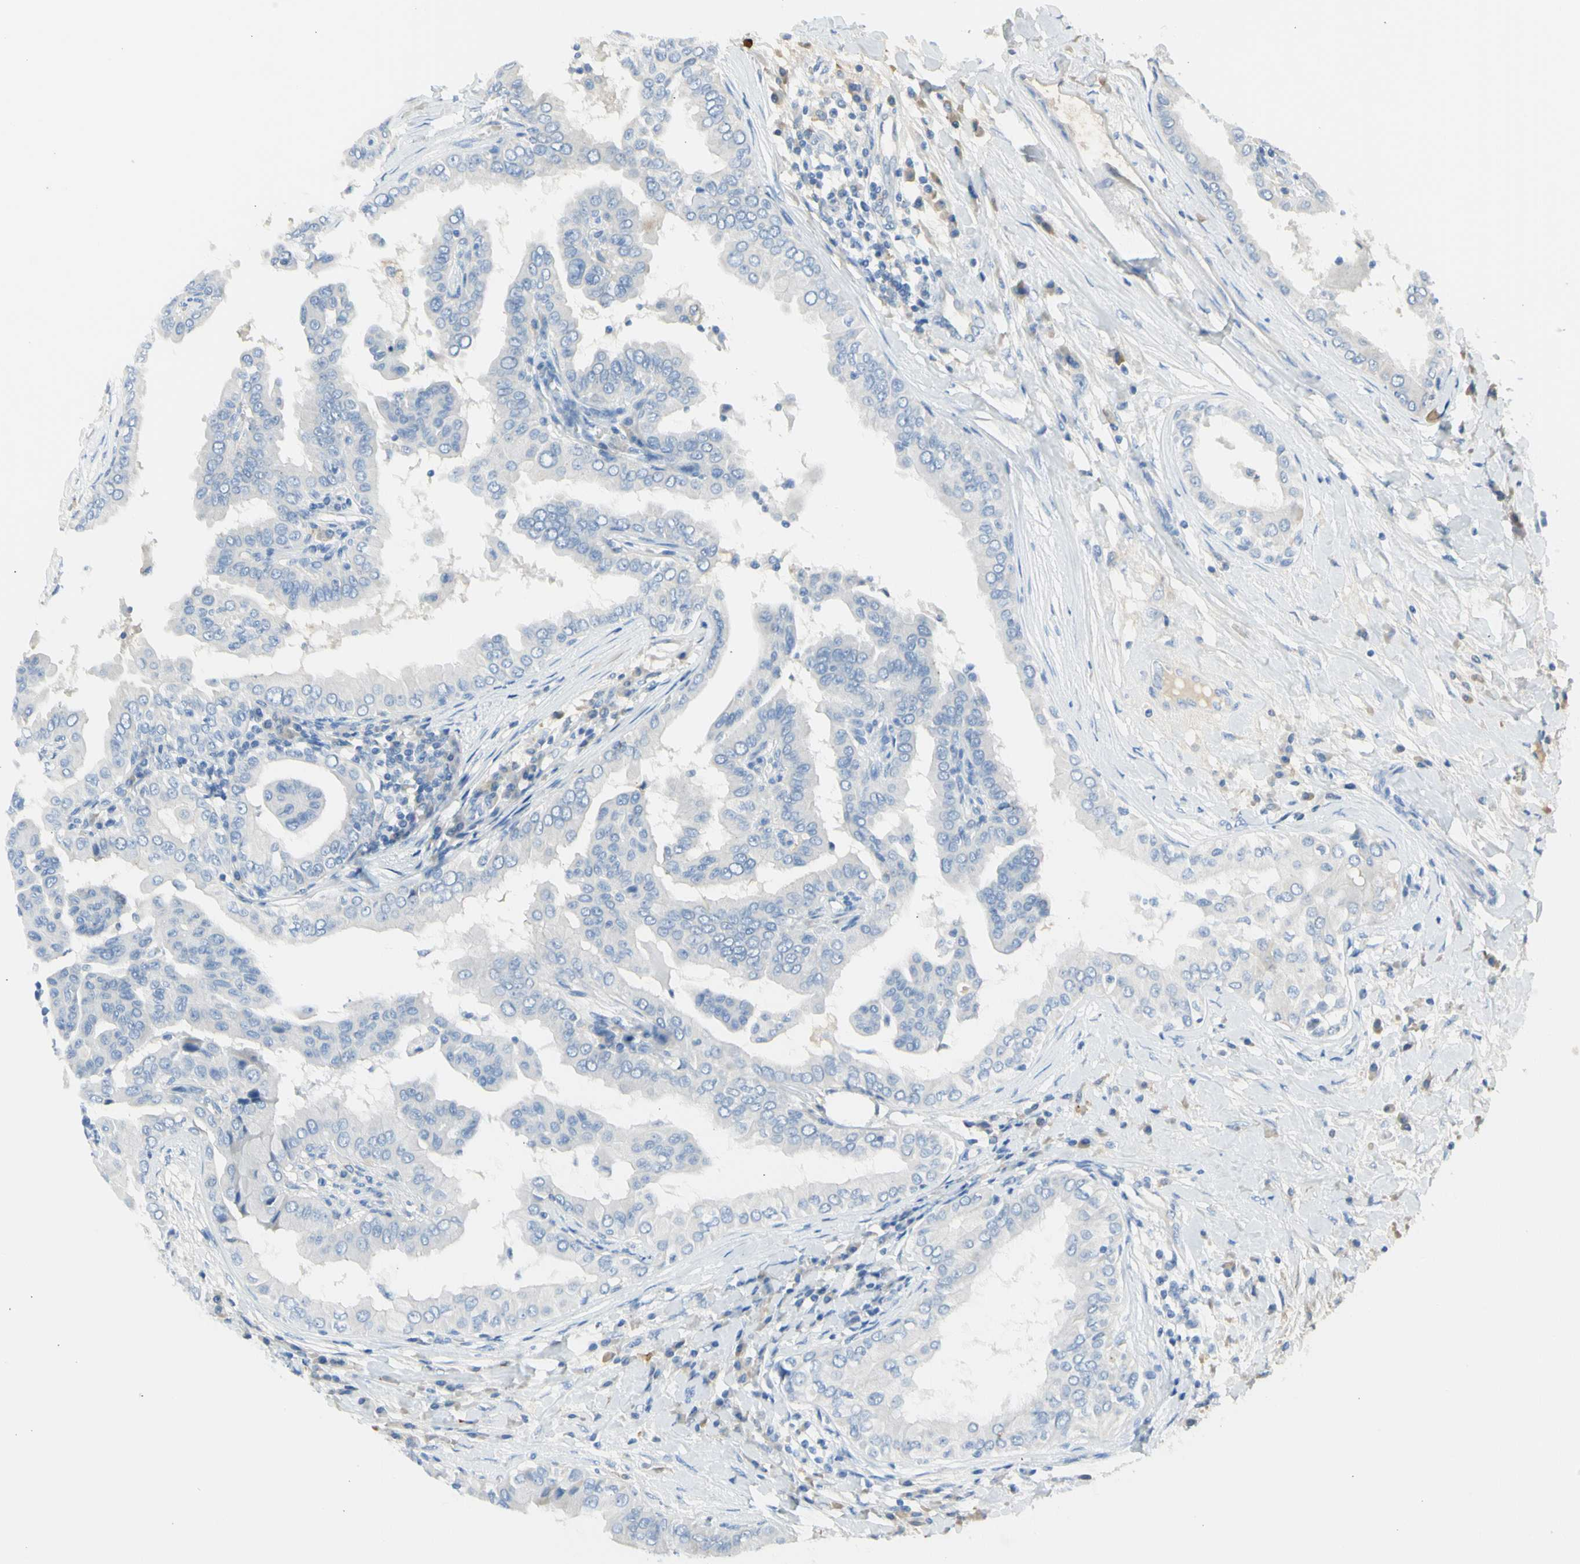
{"staining": {"intensity": "negative", "quantity": "none", "location": "none"}, "tissue": "thyroid cancer", "cell_type": "Tumor cells", "image_type": "cancer", "snomed": [{"axis": "morphology", "description": "Papillary adenocarcinoma, NOS"}, {"axis": "topography", "description": "Thyroid gland"}], "caption": "Tumor cells show no significant staining in thyroid cancer (papillary adenocarcinoma).", "gene": "NPHP3", "patient": {"sex": "male", "age": 33}}